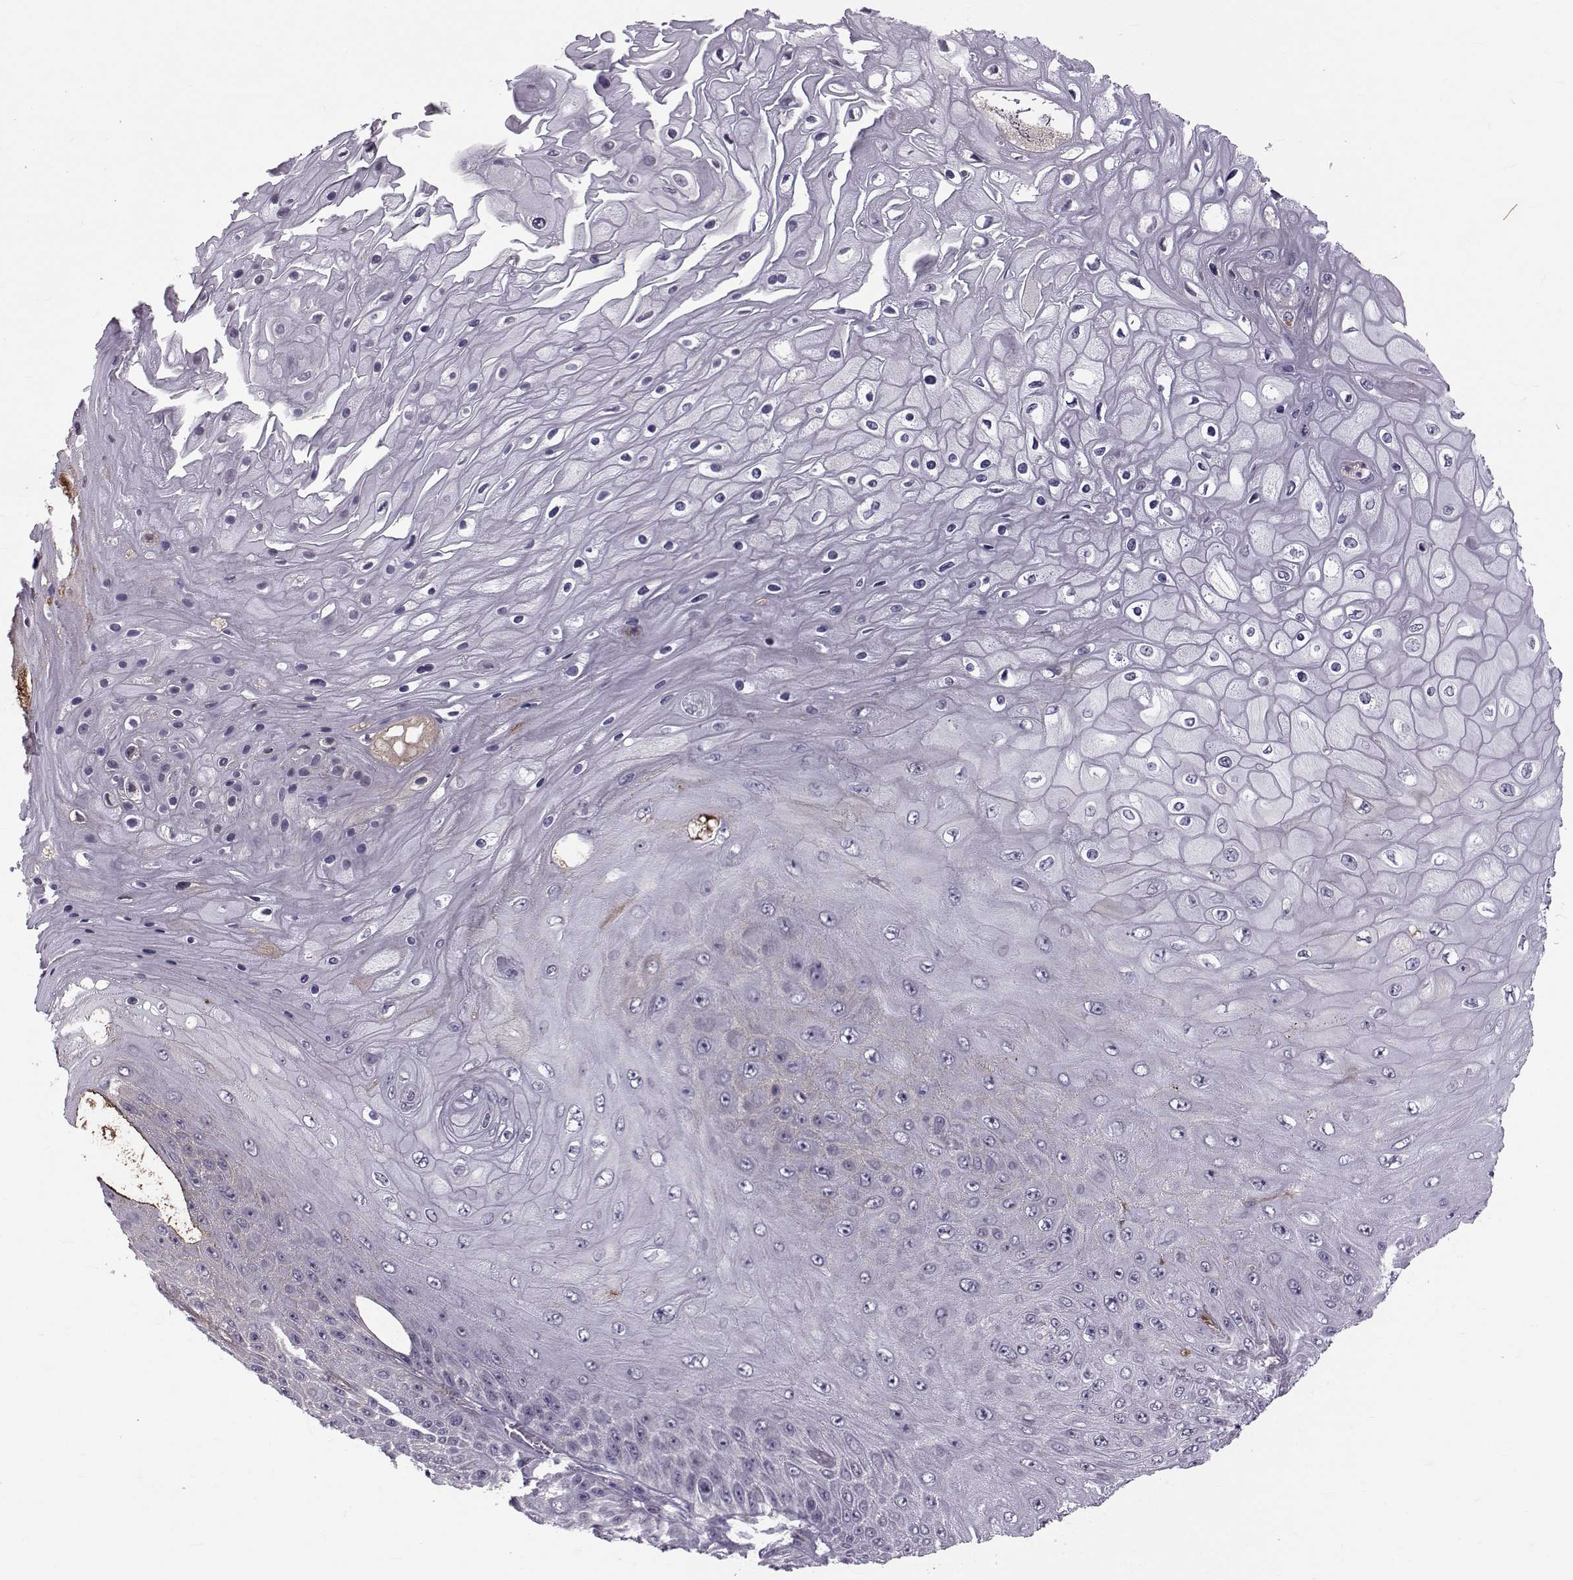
{"staining": {"intensity": "negative", "quantity": "none", "location": "none"}, "tissue": "skin cancer", "cell_type": "Tumor cells", "image_type": "cancer", "snomed": [{"axis": "morphology", "description": "Squamous cell carcinoma, NOS"}, {"axis": "topography", "description": "Skin"}], "caption": "Protein analysis of squamous cell carcinoma (skin) displays no significant expression in tumor cells.", "gene": "TNFRSF11B", "patient": {"sex": "male", "age": 62}}